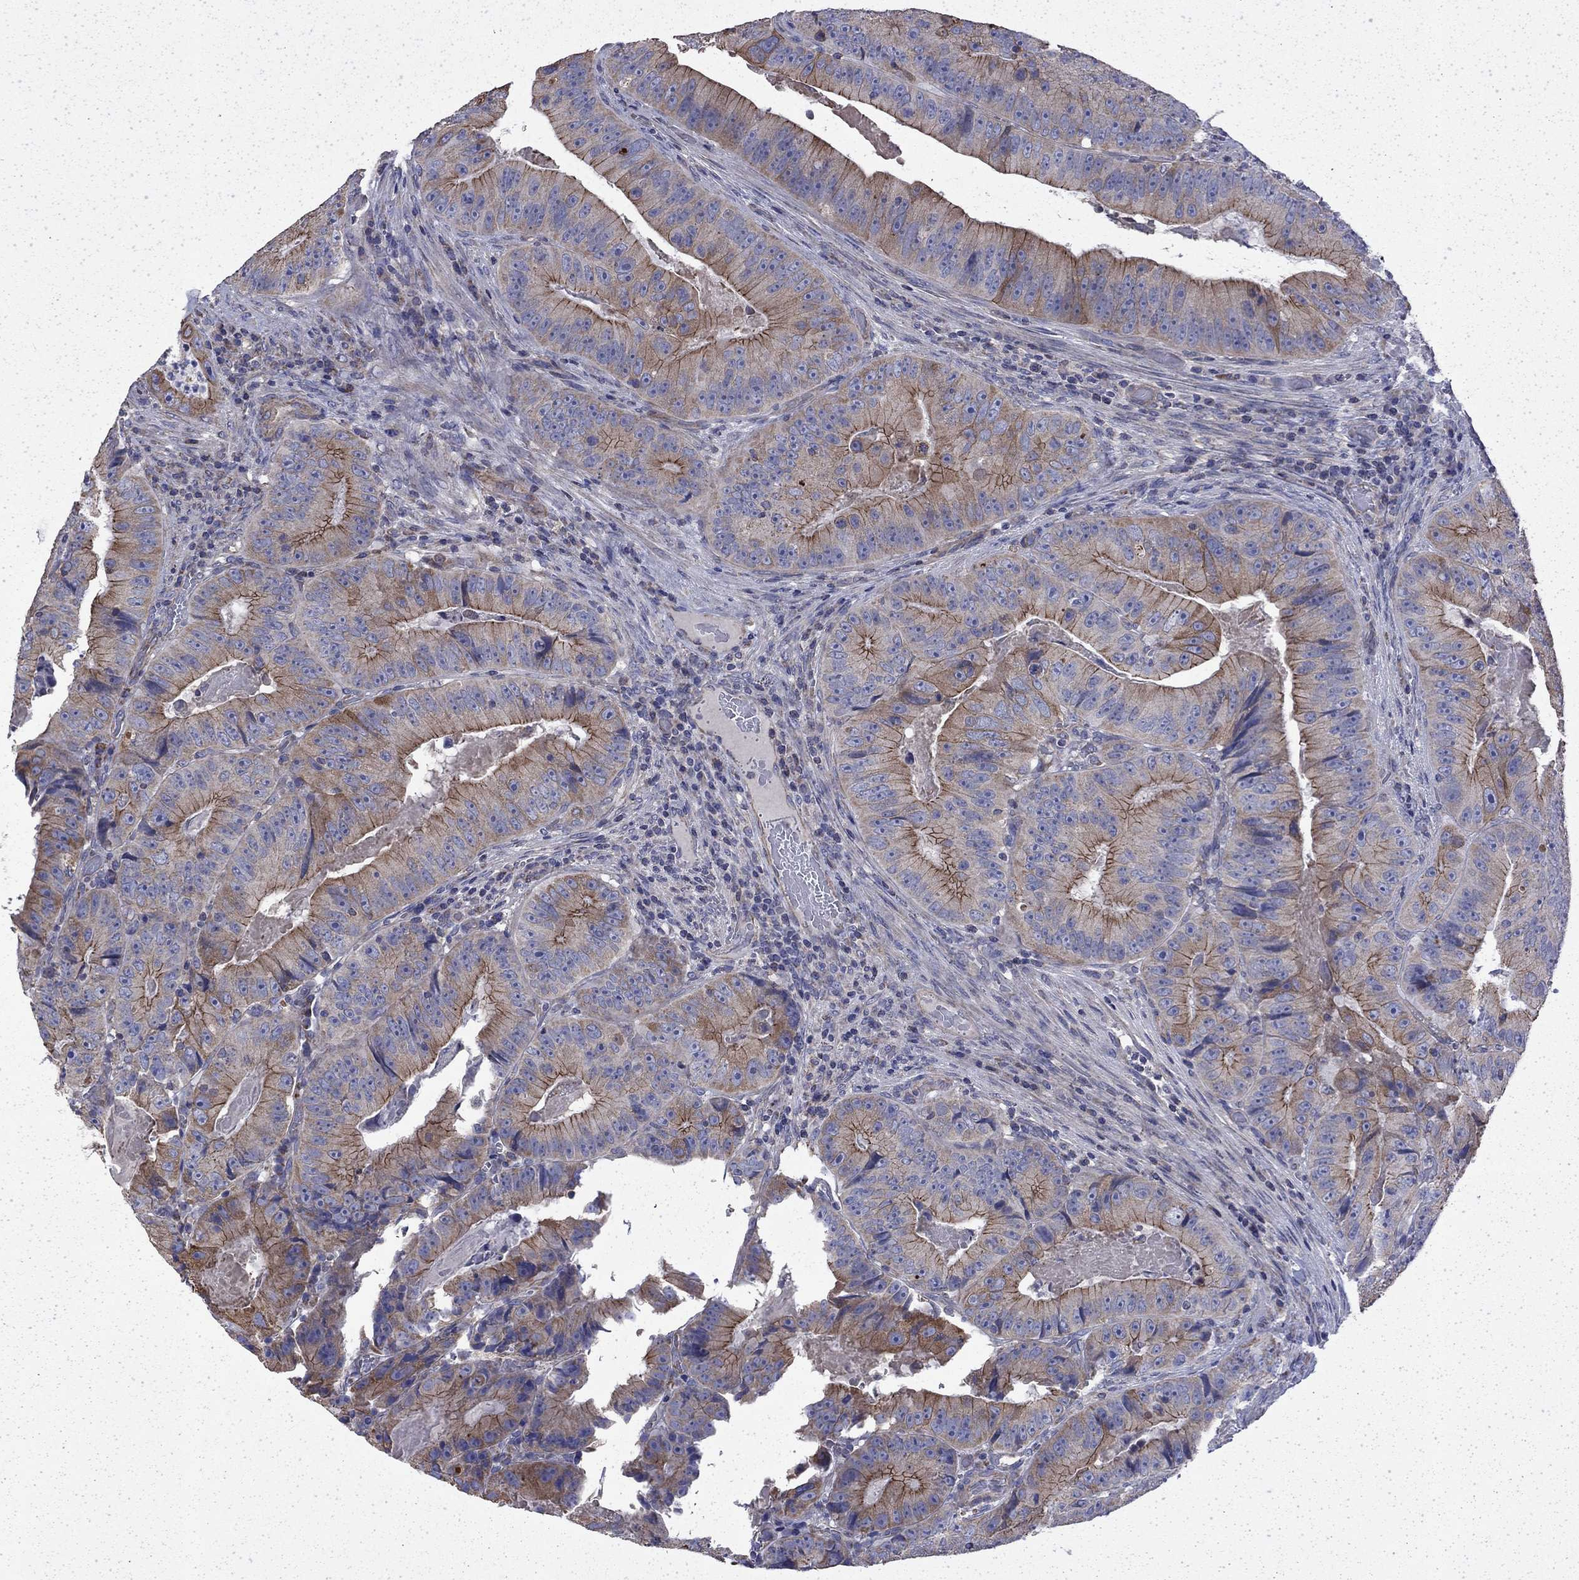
{"staining": {"intensity": "strong", "quantity": "<25%", "location": "cytoplasmic/membranous"}, "tissue": "colorectal cancer", "cell_type": "Tumor cells", "image_type": "cancer", "snomed": [{"axis": "morphology", "description": "Adenocarcinoma, NOS"}, {"axis": "topography", "description": "Colon"}], "caption": "Colorectal cancer was stained to show a protein in brown. There is medium levels of strong cytoplasmic/membranous positivity in about <25% of tumor cells.", "gene": "DTNA", "patient": {"sex": "female", "age": 86}}